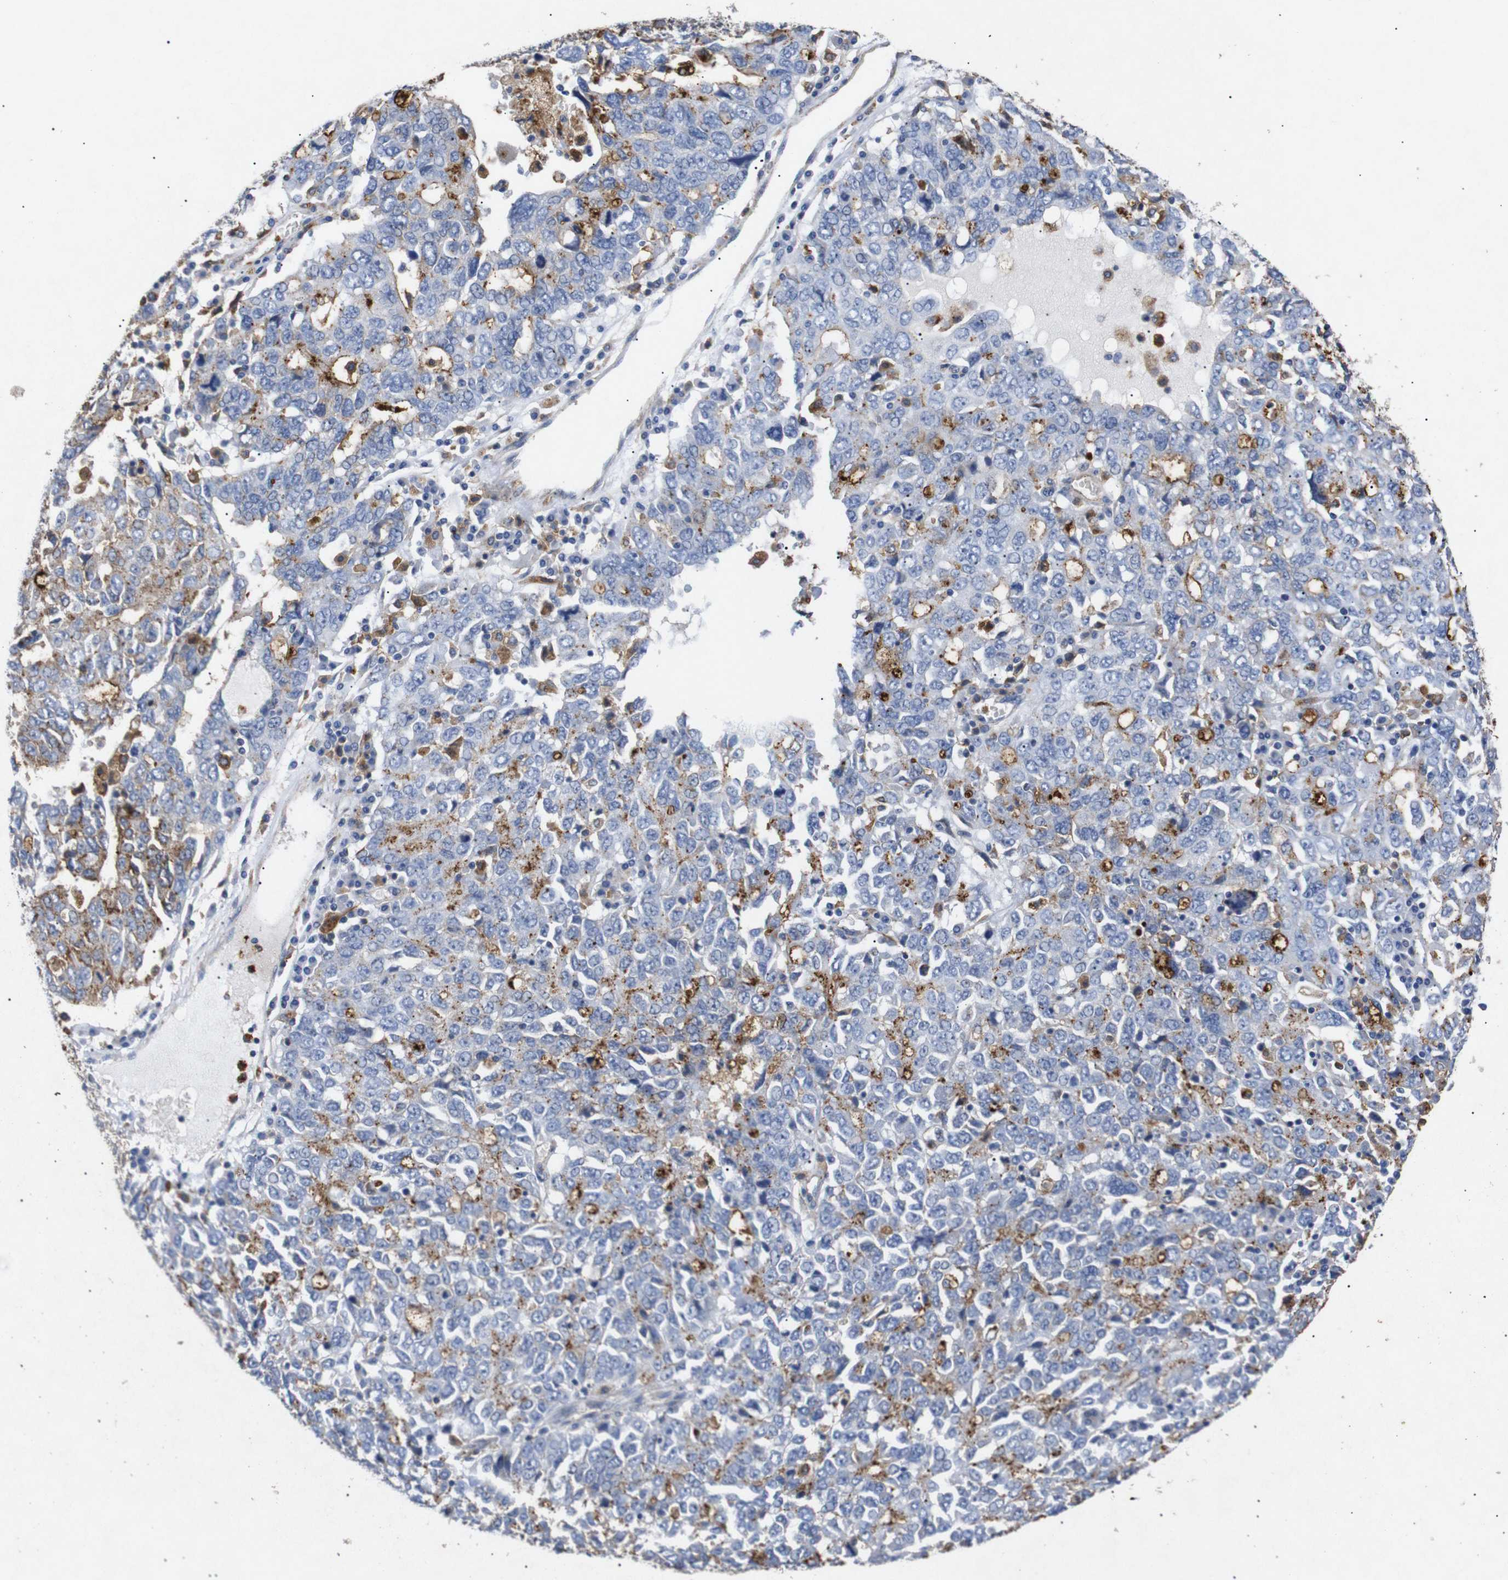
{"staining": {"intensity": "moderate", "quantity": "25%-75%", "location": "cytoplasmic/membranous"}, "tissue": "ovarian cancer", "cell_type": "Tumor cells", "image_type": "cancer", "snomed": [{"axis": "morphology", "description": "Carcinoma, endometroid"}, {"axis": "topography", "description": "Ovary"}], "caption": "Immunohistochemistry (IHC) staining of ovarian cancer, which displays medium levels of moderate cytoplasmic/membranous staining in about 25%-75% of tumor cells indicating moderate cytoplasmic/membranous protein expression. The staining was performed using DAB (brown) for protein detection and nuclei were counterstained in hematoxylin (blue).", "gene": "SDCBP", "patient": {"sex": "female", "age": 62}}